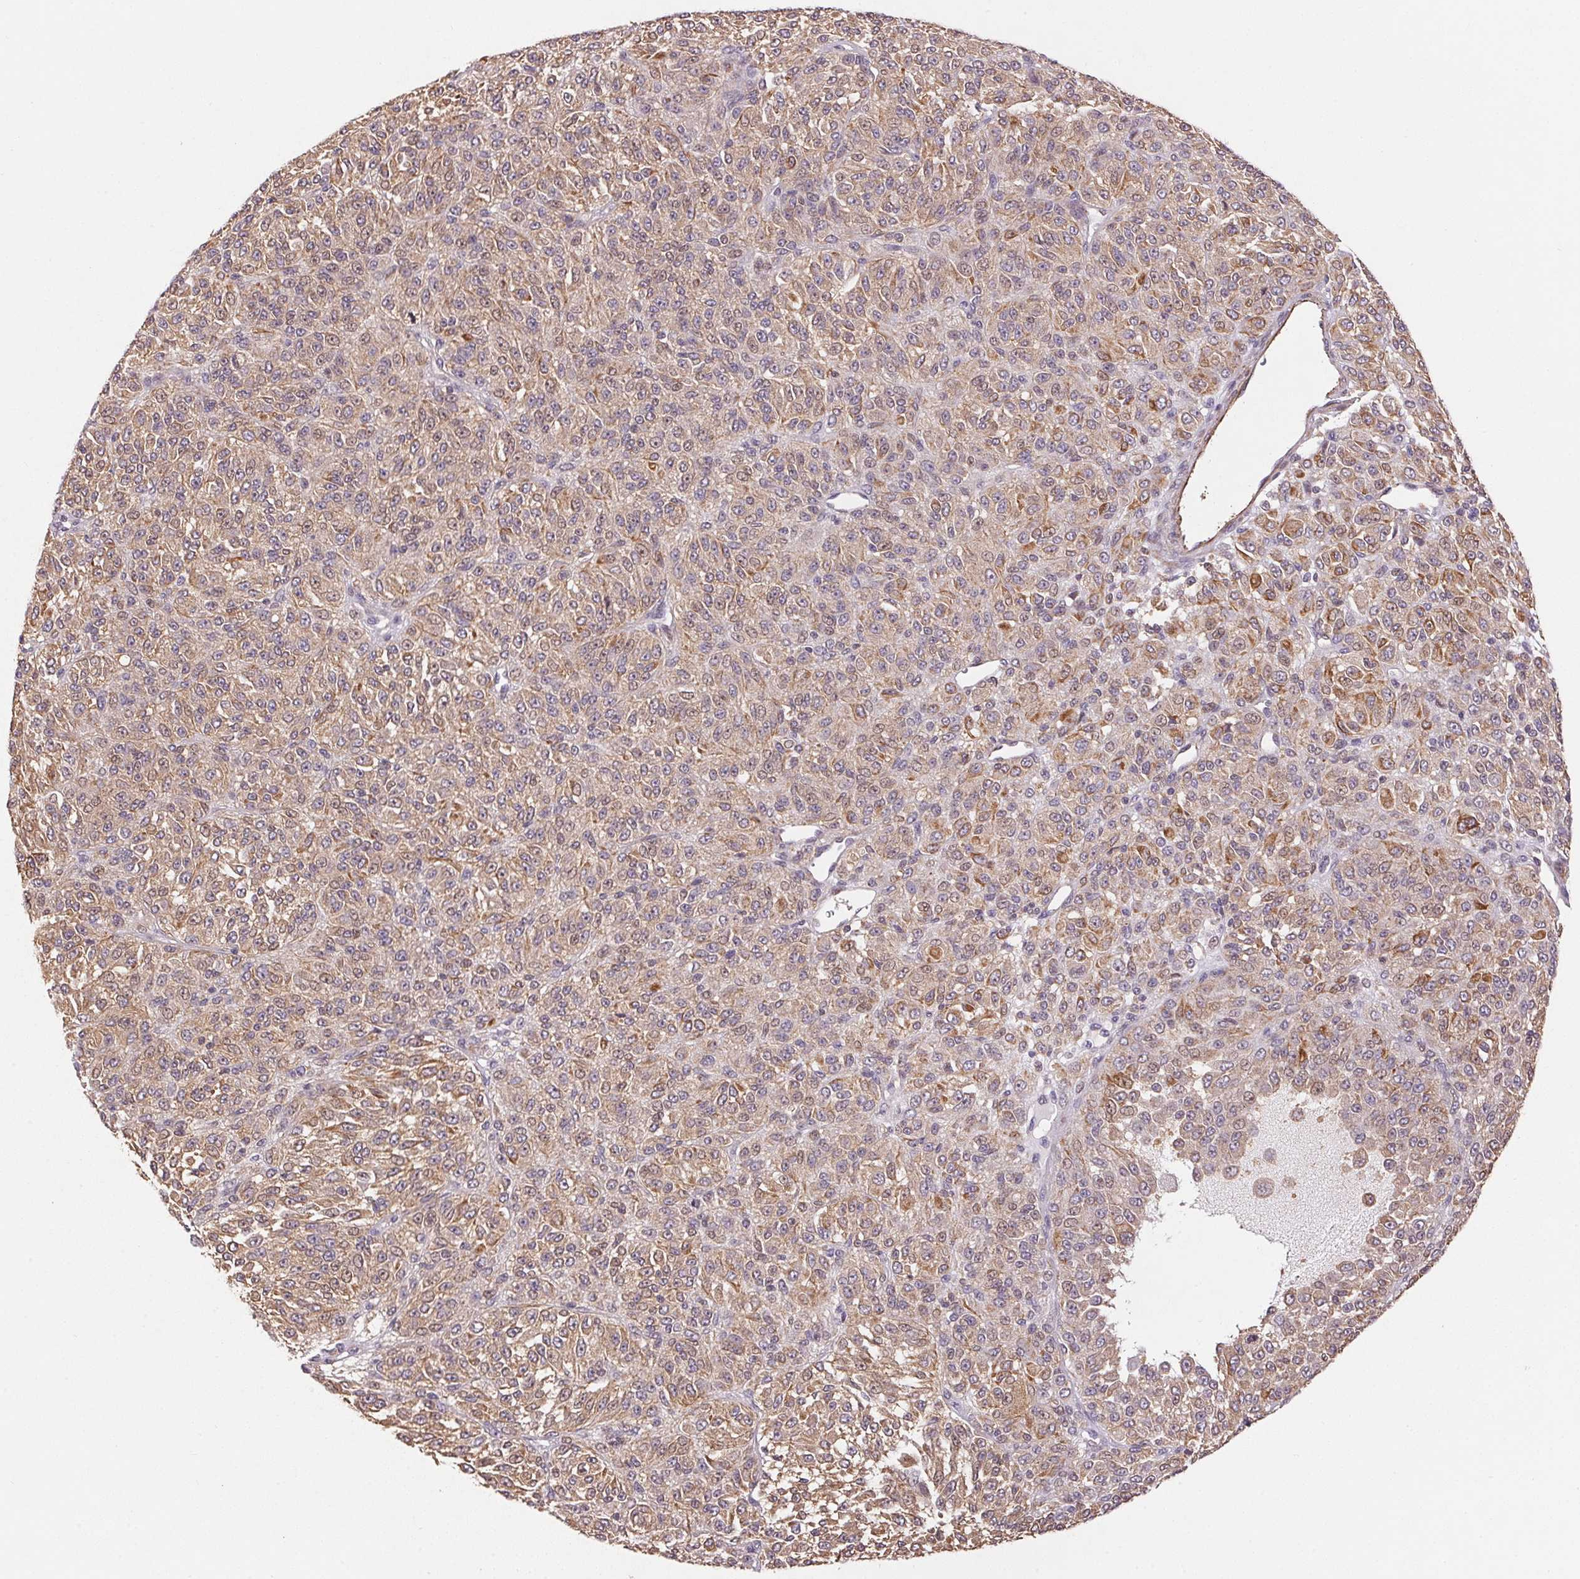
{"staining": {"intensity": "weak", "quantity": "25%-75%", "location": "cytoplasmic/membranous"}, "tissue": "melanoma", "cell_type": "Tumor cells", "image_type": "cancer", "snomed": [{"axis": "morphology", "description": "Malignant melanoma, Metastatic site"}, {"axis": "topography", "description": "Brain"}], "caption": "The micrograph reveals a brown stain indicating the presence of a protein in the cytoplasmic/membranous of tumor cells in melanoma. Ihc stains the protein in brown and the nuclei are stained blue.", "gene": "GYG2", "patient": {"sex": "female", "age": 56}}